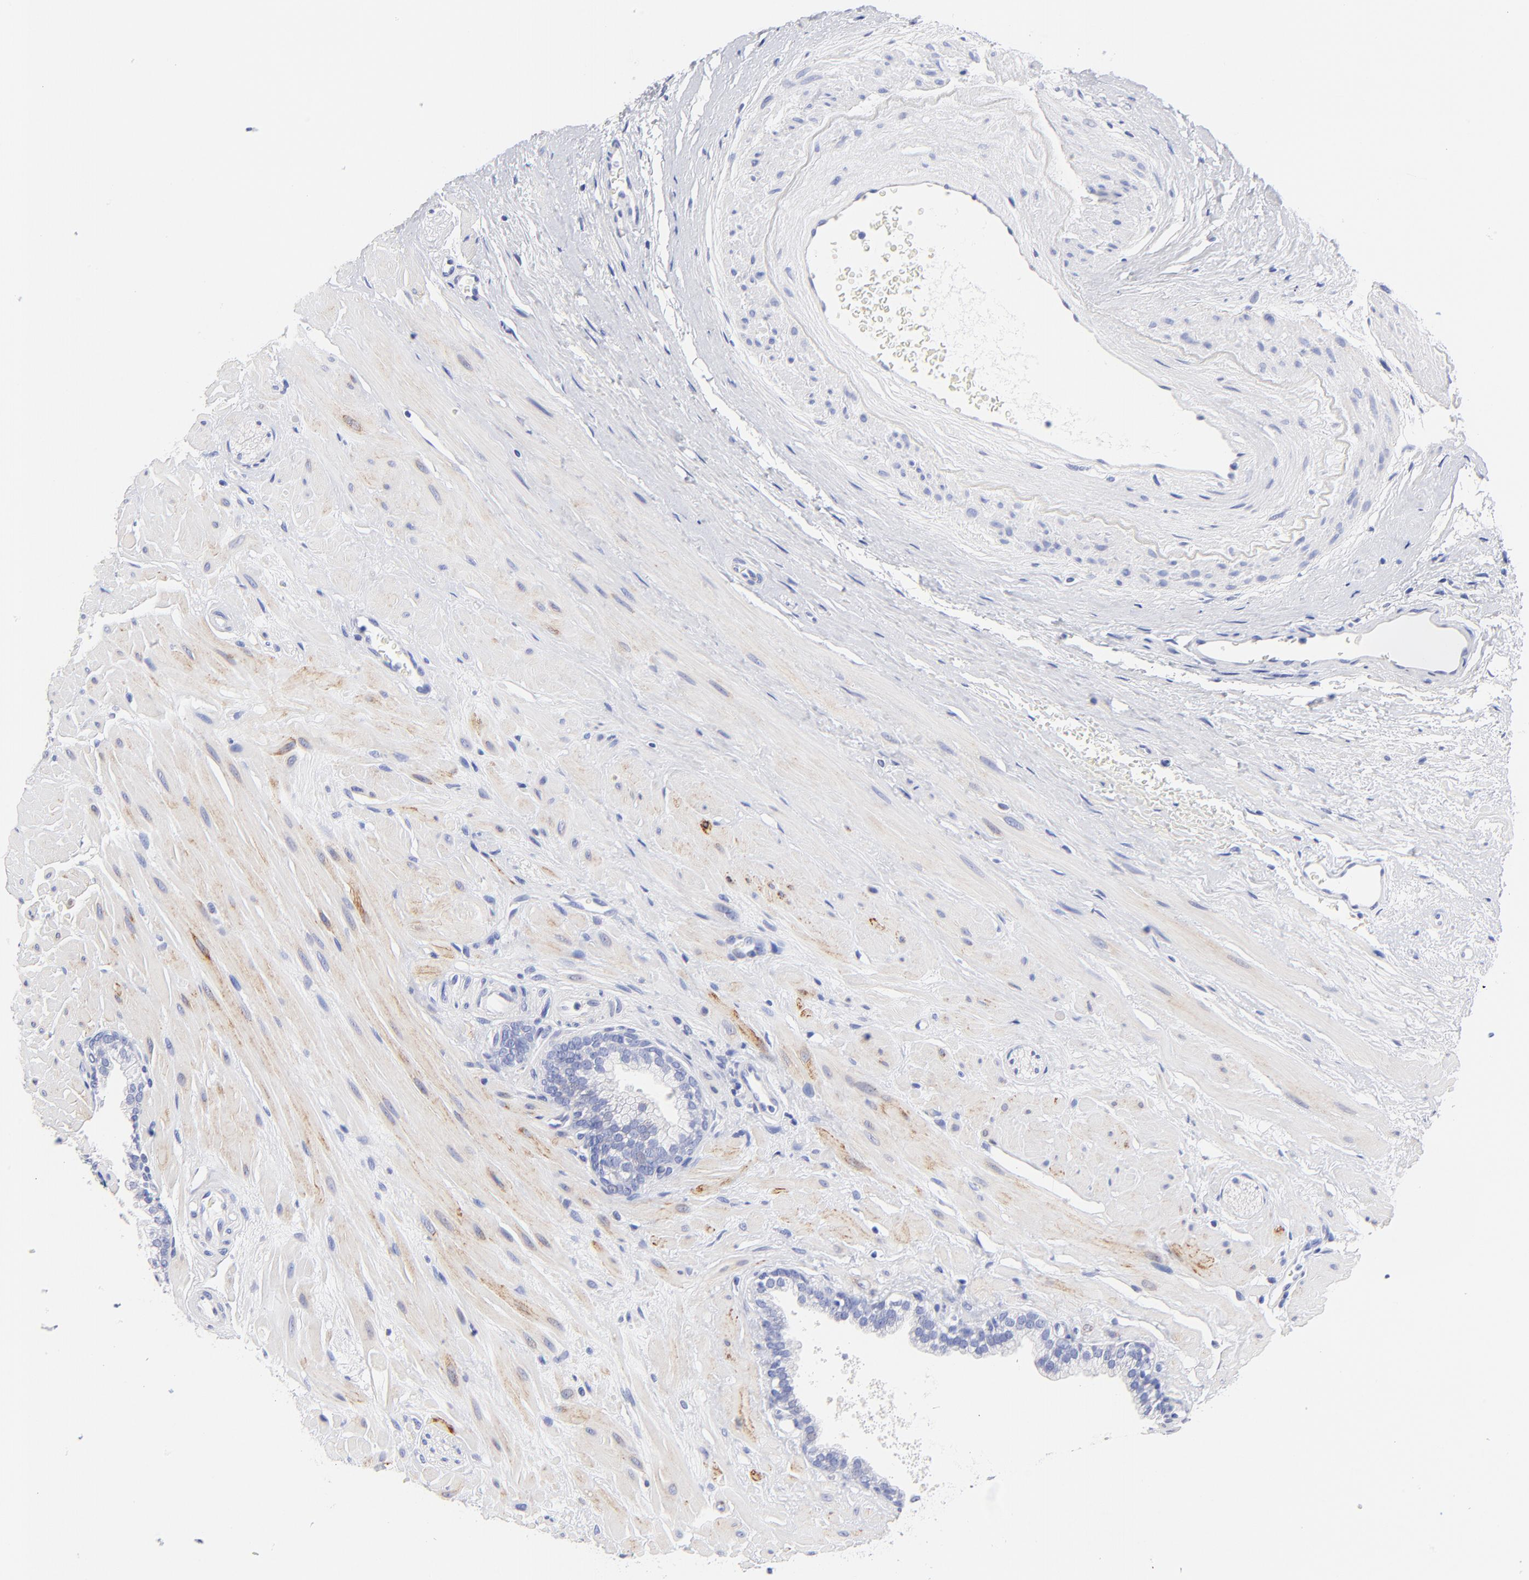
{"staining": {"intensity": "negative", "quantity": "none", "location": "none"}, "tissue": "prostate", "cell_type": "Glandular cells", "image_type": "normal", "snomed": [{"axis": "morphology", "description": "Normal tissue, NOS"}, {"axis": "topography", "description": "Prostate"}], "caption": "Immunohistochemistry image of benign prostate: human prostate stained with DAB (3,3'-diaminobenzidine) demonstrates no significant protein positivity in glandular cells. (Immunohistochemistry, brightfield microscopy, high magnification).", "gene": "HORMAD2", "patient": {"sex": "male", "age": 60}}